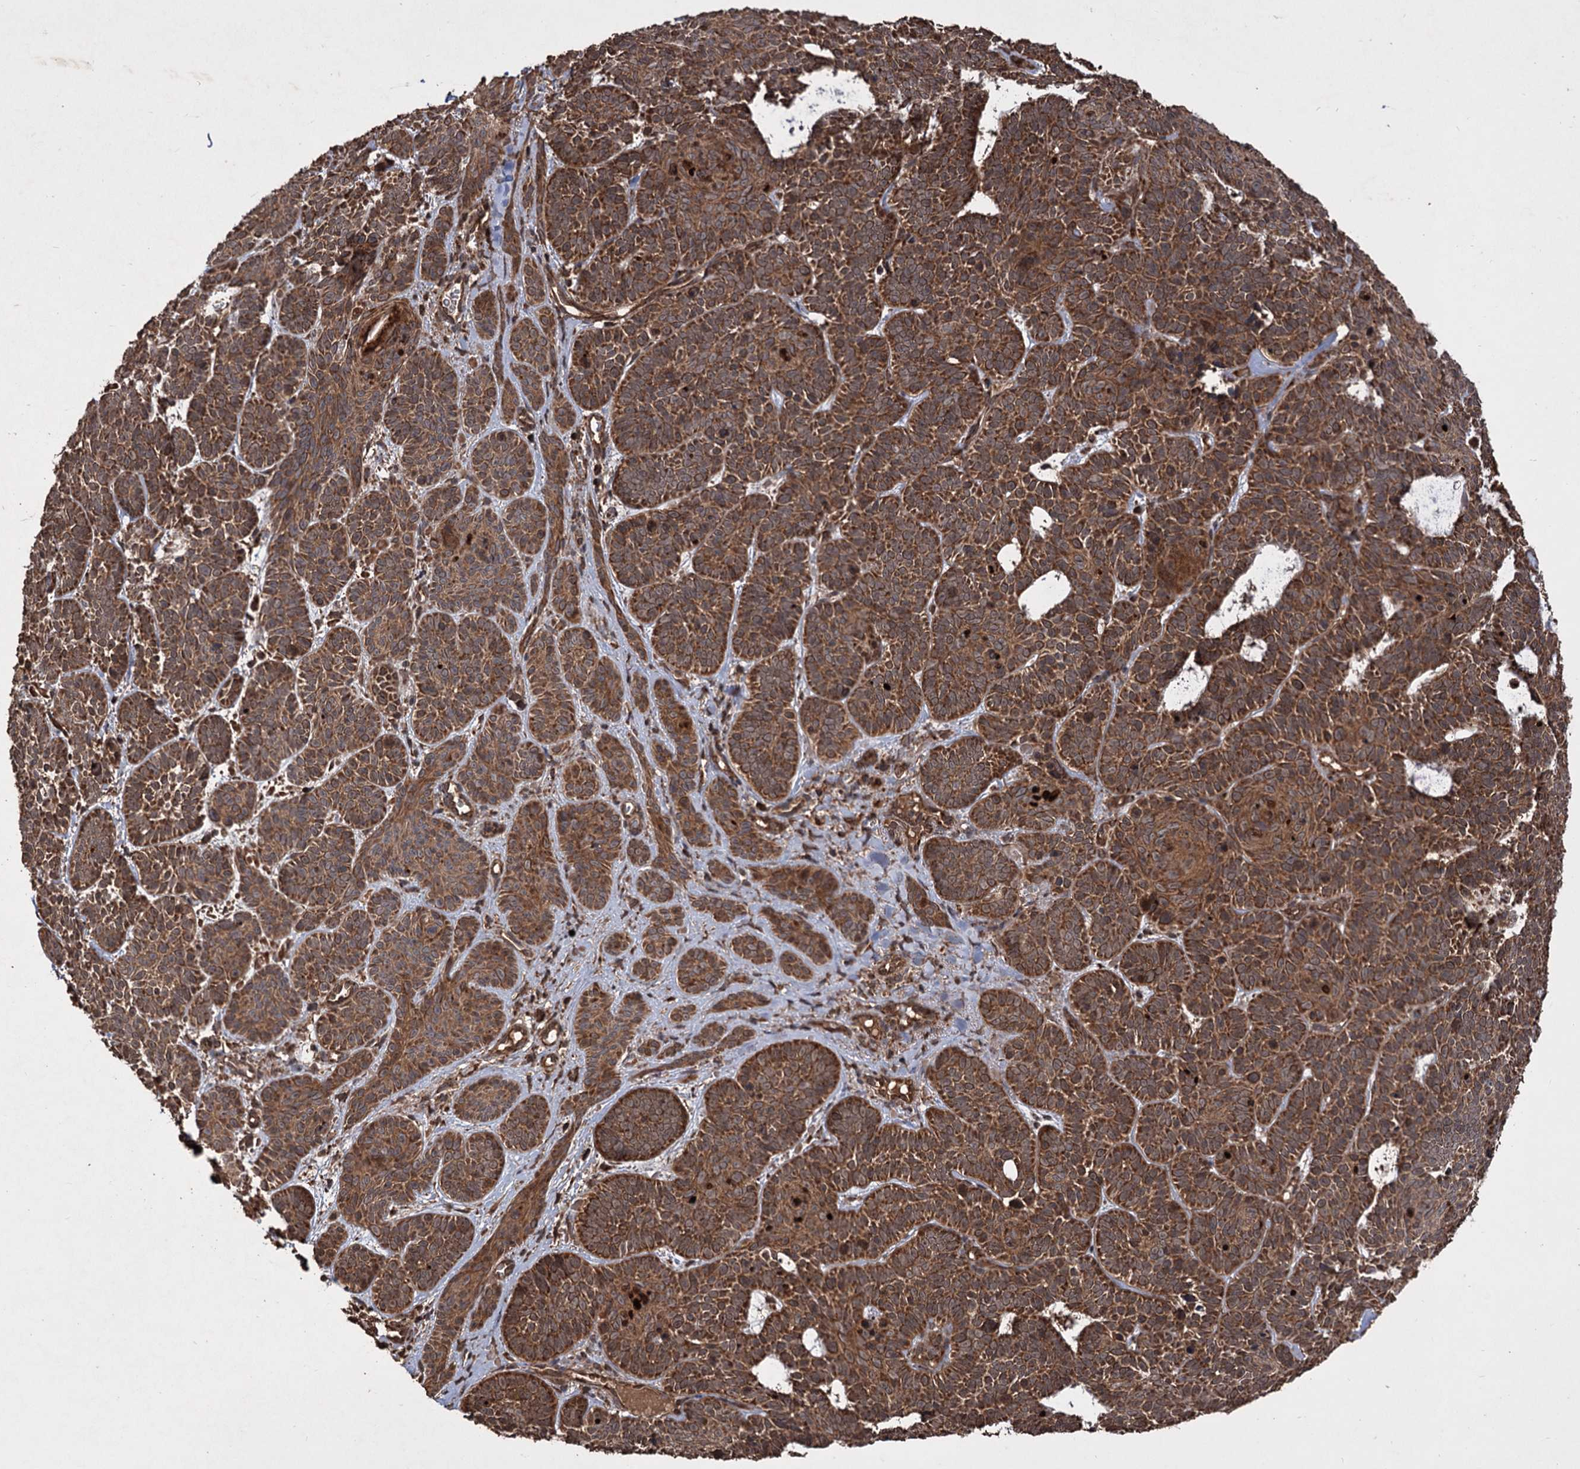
{"staining": {"intensity": "moderate", "quantity": ">75%", "location": "cytoplasmic/membranous"}, "tissue": "skin cancer", "cell_type": "Tumor cells", "image_type": "cancer", "snomed": [{"axis": "morphology", "description": "Basal cell carcinoma"}, {"axis": "topography", "description": "Skin"}], "caption": "High-power microscopy captured an IHC histopathology image of skin basal cell carcinoma, revealing moderate cytoplasmic/membranous positivity in about >75% of tumor cells.", "gene": "IPO4", "patient": {"sex": "male", "age": 85}}